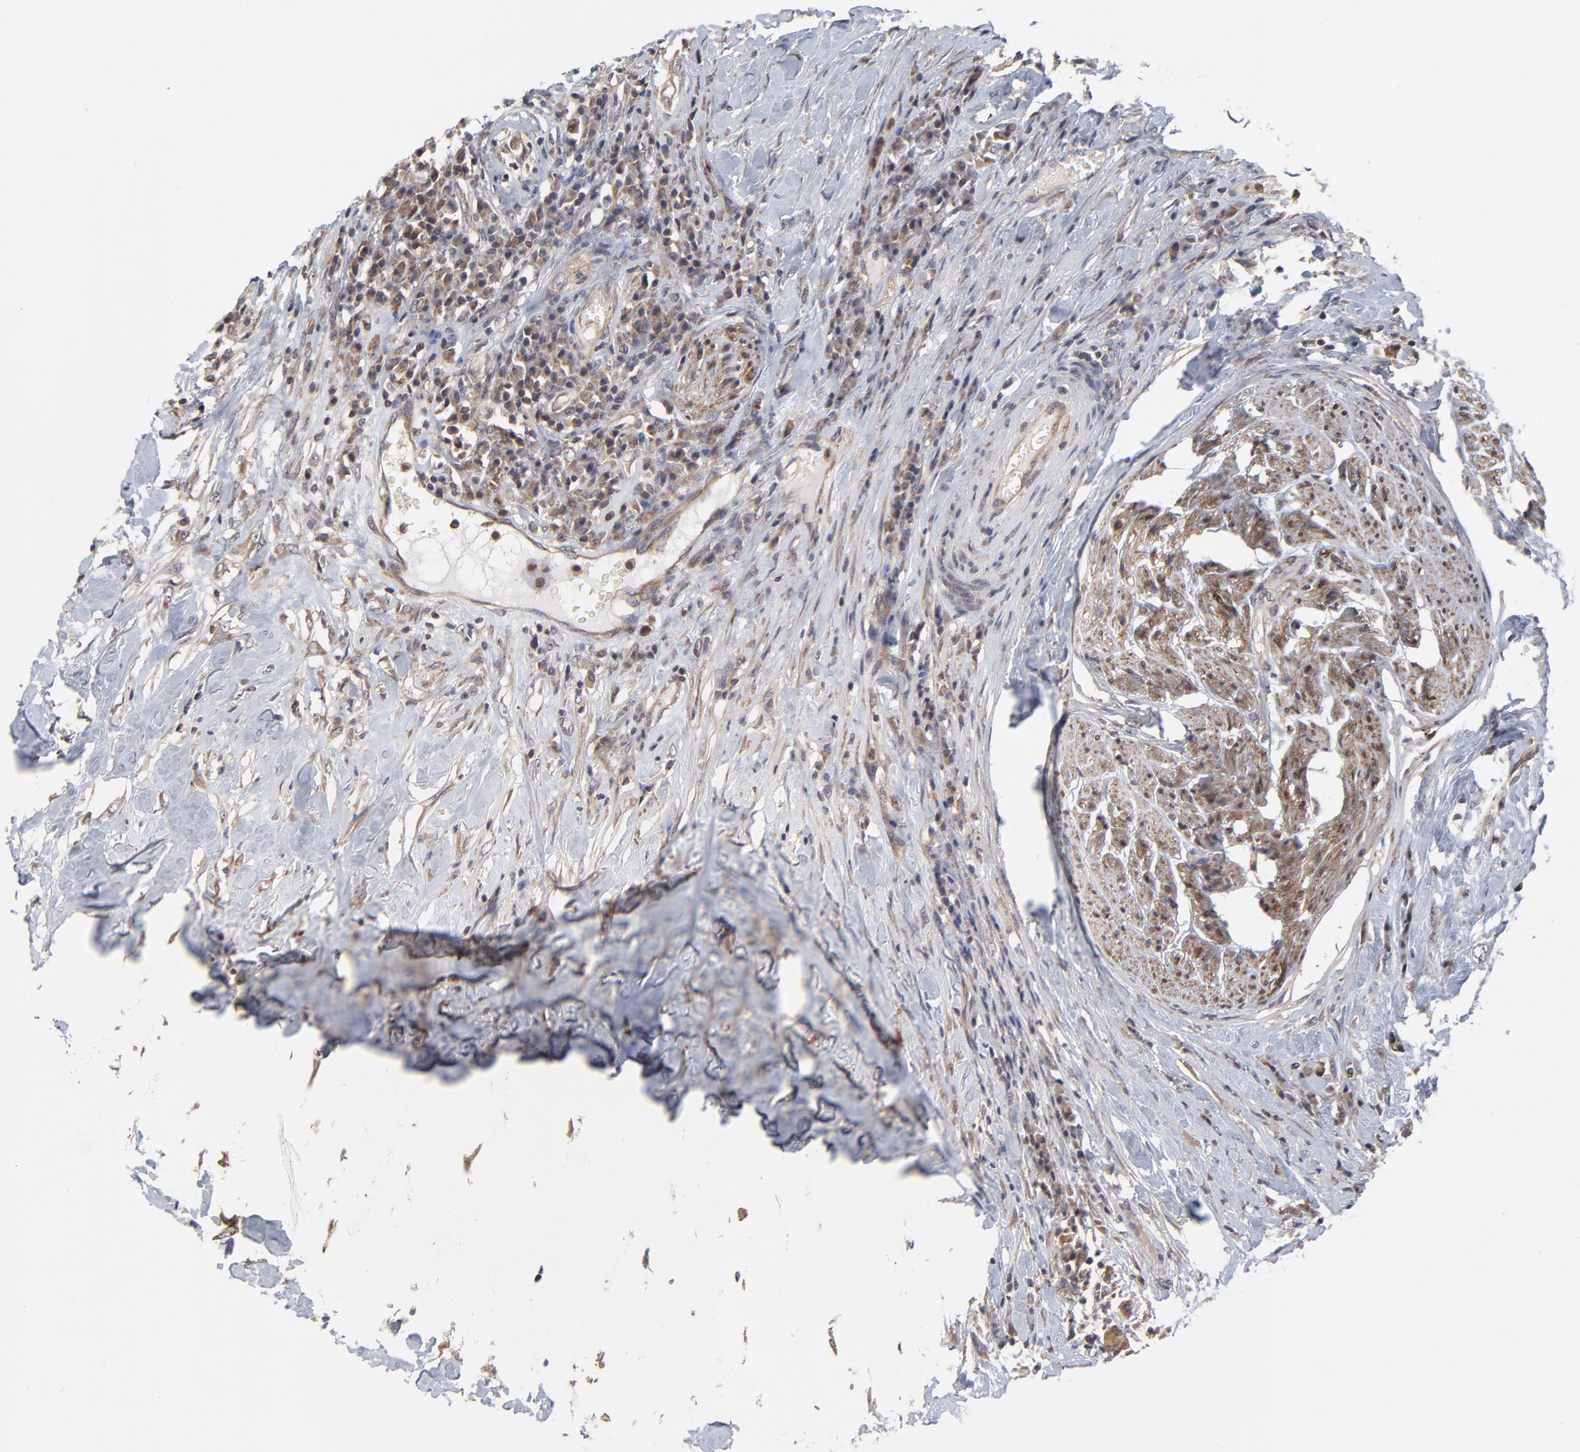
{"staining": {"intensity": "moderate", "quantity": ">75%", "location": "cytoplasmic/membranous"}, "tissue": "colorectal cancer", "cell_type": "Tumor cells", "image_type": "cancer", "snomed": [{"axis": "morphology", "description": "Adenocarcinoma, NOS"}, {"axis": "topography", "description": "Rectum"}], "caption": "Protein expression analysis of human adenocarcinoma (colorectal) reveals moderate cytoplasmic/membranous positivity in approximately >75% of tumor cells.", "gene": "PCMT1", "patient": {"sex": "male", "age": 55}}